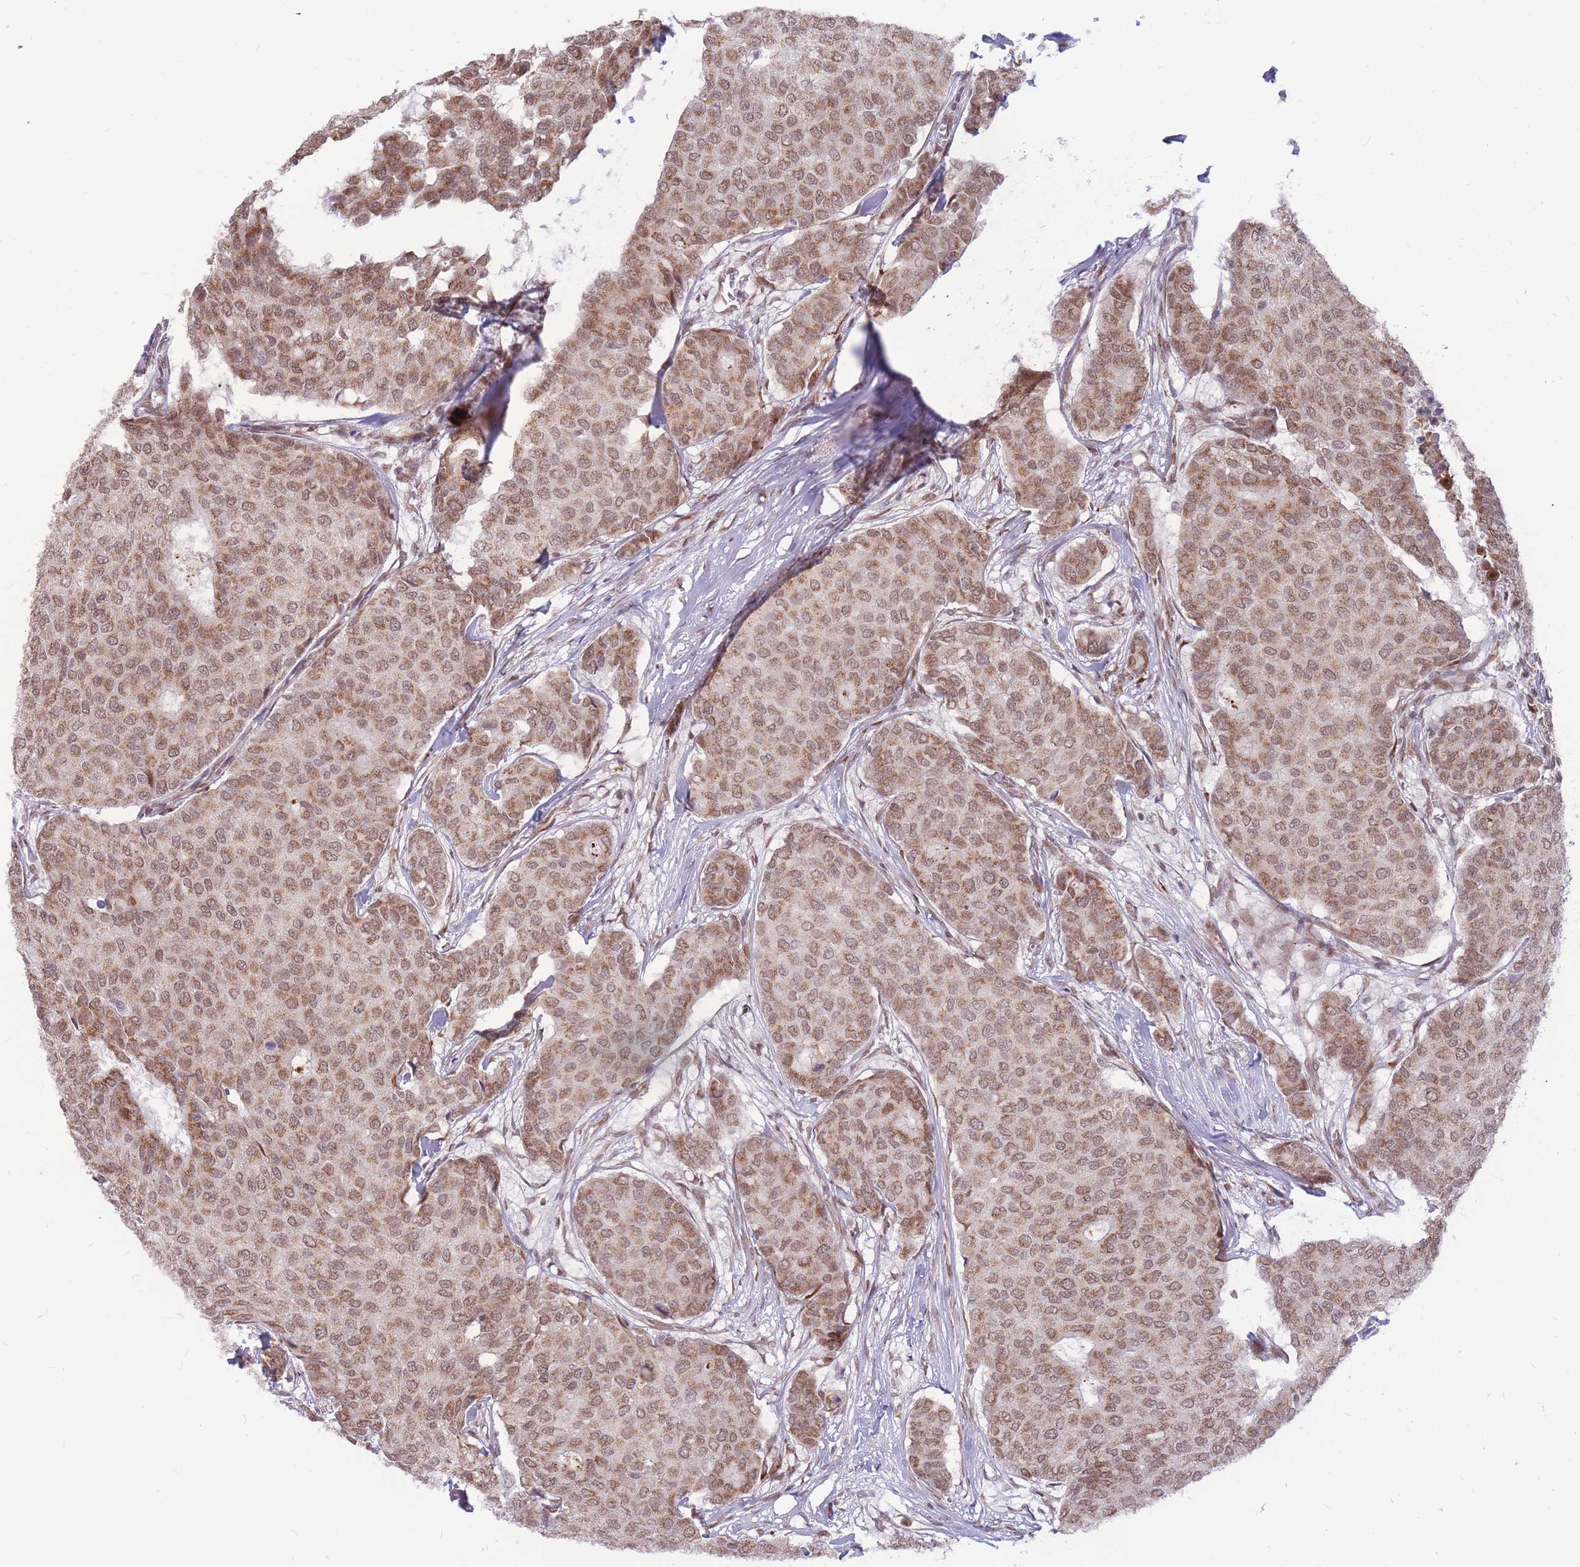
{"staining": {"intensity": "moderate", "quantity": ">75%", "location": "cytoplasmic/membranous,nuclear"}, "tissue": "breast cancer", "cell_type": "Tumor cells", "image_type": "cancer", "snomed": [{"axis": "morphology", "description": "Duct carcinoma"}, {"axis": "topography", "description": "Breast"}], "caption": "Breast cancer tissue shows moderate cytoplasmic/membranous and nuclear positivity in approximately >75% of tumor cells, visualized by immunohistochemistry.", "gene": "ADD2", "patient": {"sex": "female", "age": 75}}